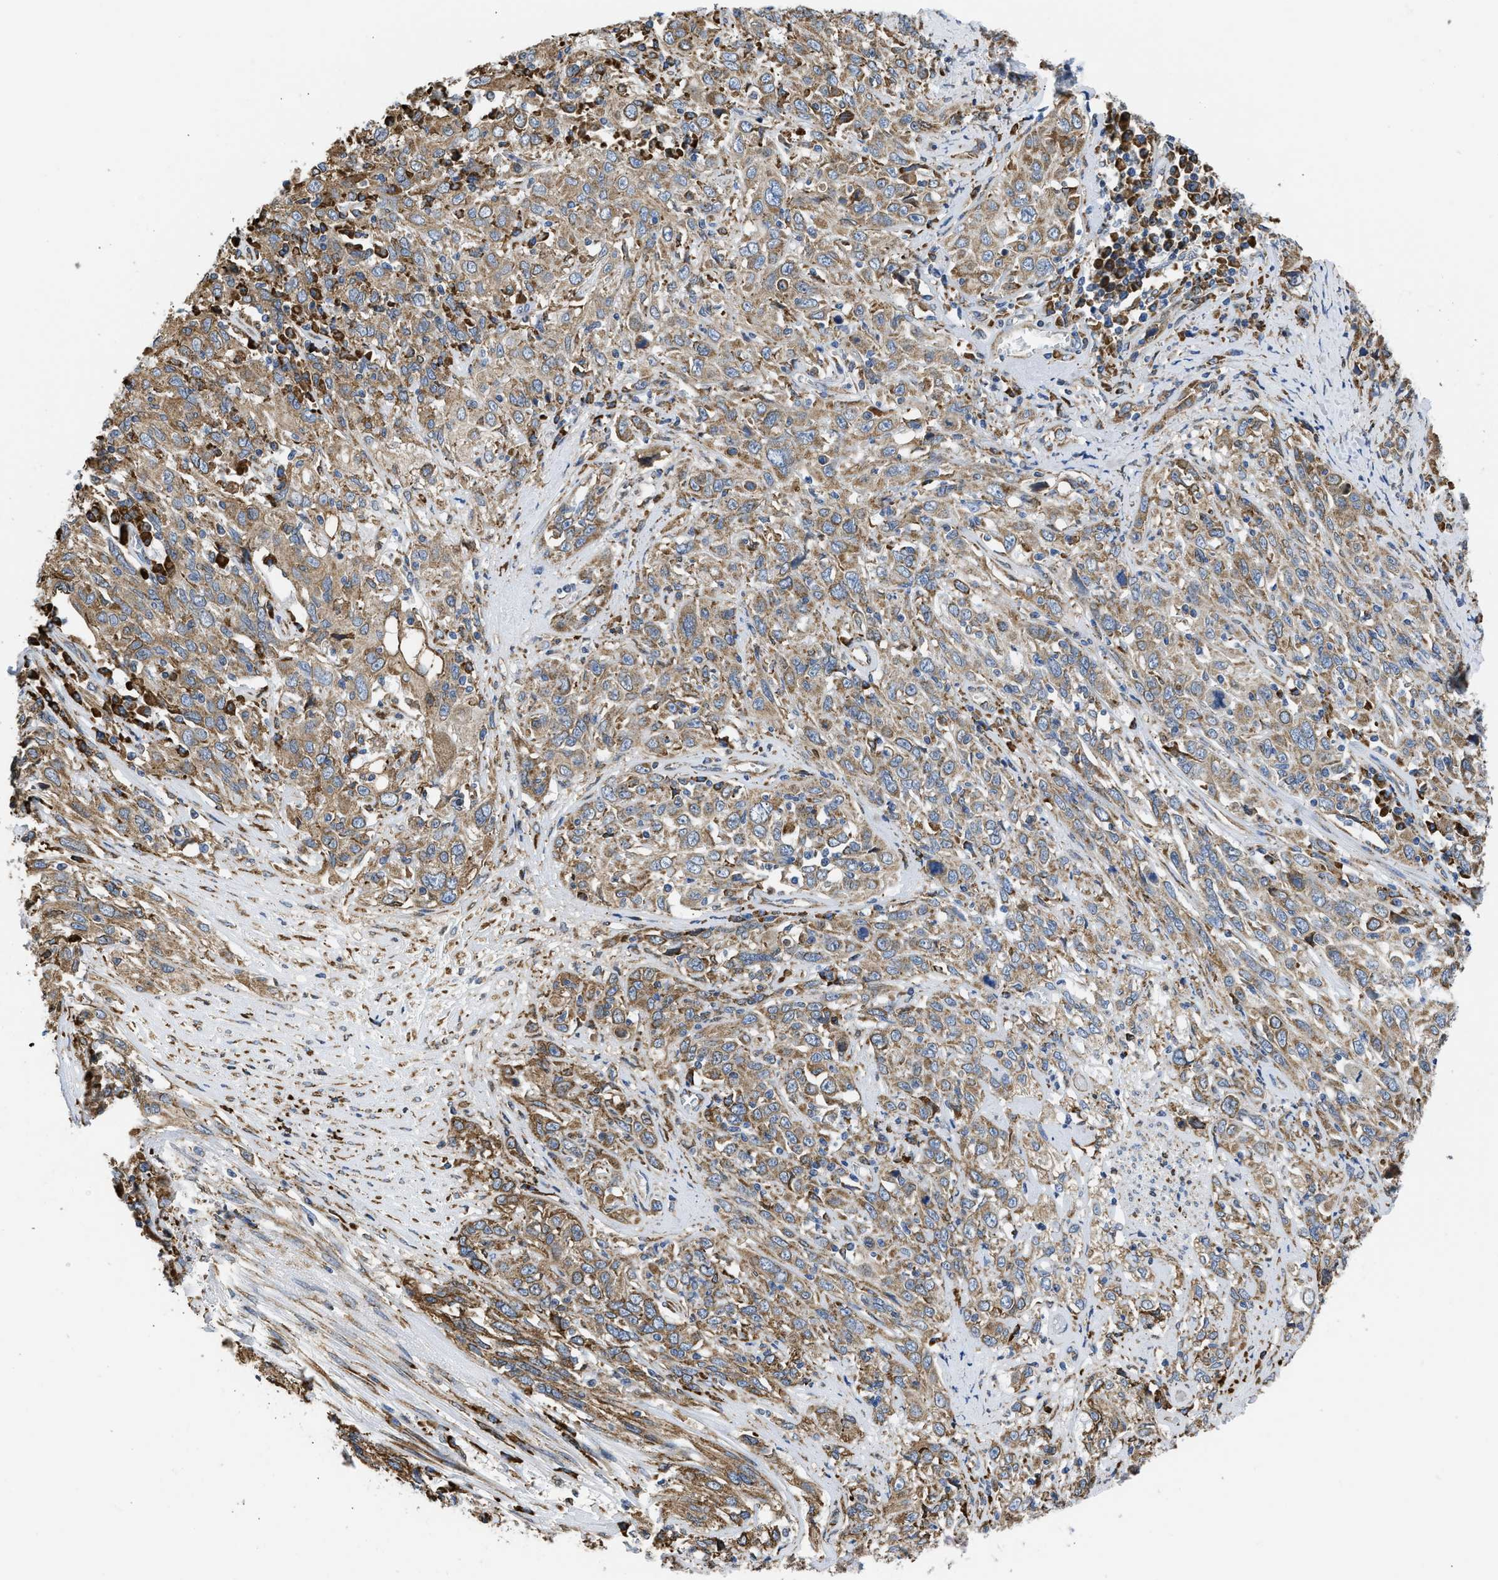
{"staining": {"intensity": "moderate", "quantity": ">75%", "location": "cytoplasmic/membranous"}, "tissue": "cervical cancer", "cell_type": "Tumor cells", "image_type": "cancer", "snomed": [{"axis": "morphology", "description": "Squamous cell carcinoma, NOS"}, {"axis": "topography", "description": "Cervix"}], "caption": "Immunohistochemistry (IHC) (DAB (3,3'-diaminobenzidine)) staining of human cervical cancer reveals moderate cytoplasmic/membranous protein staining in approximately >75% of tumor cells.", "gene": "CYCS", "patient": {"sex": "female", "age": 46}}